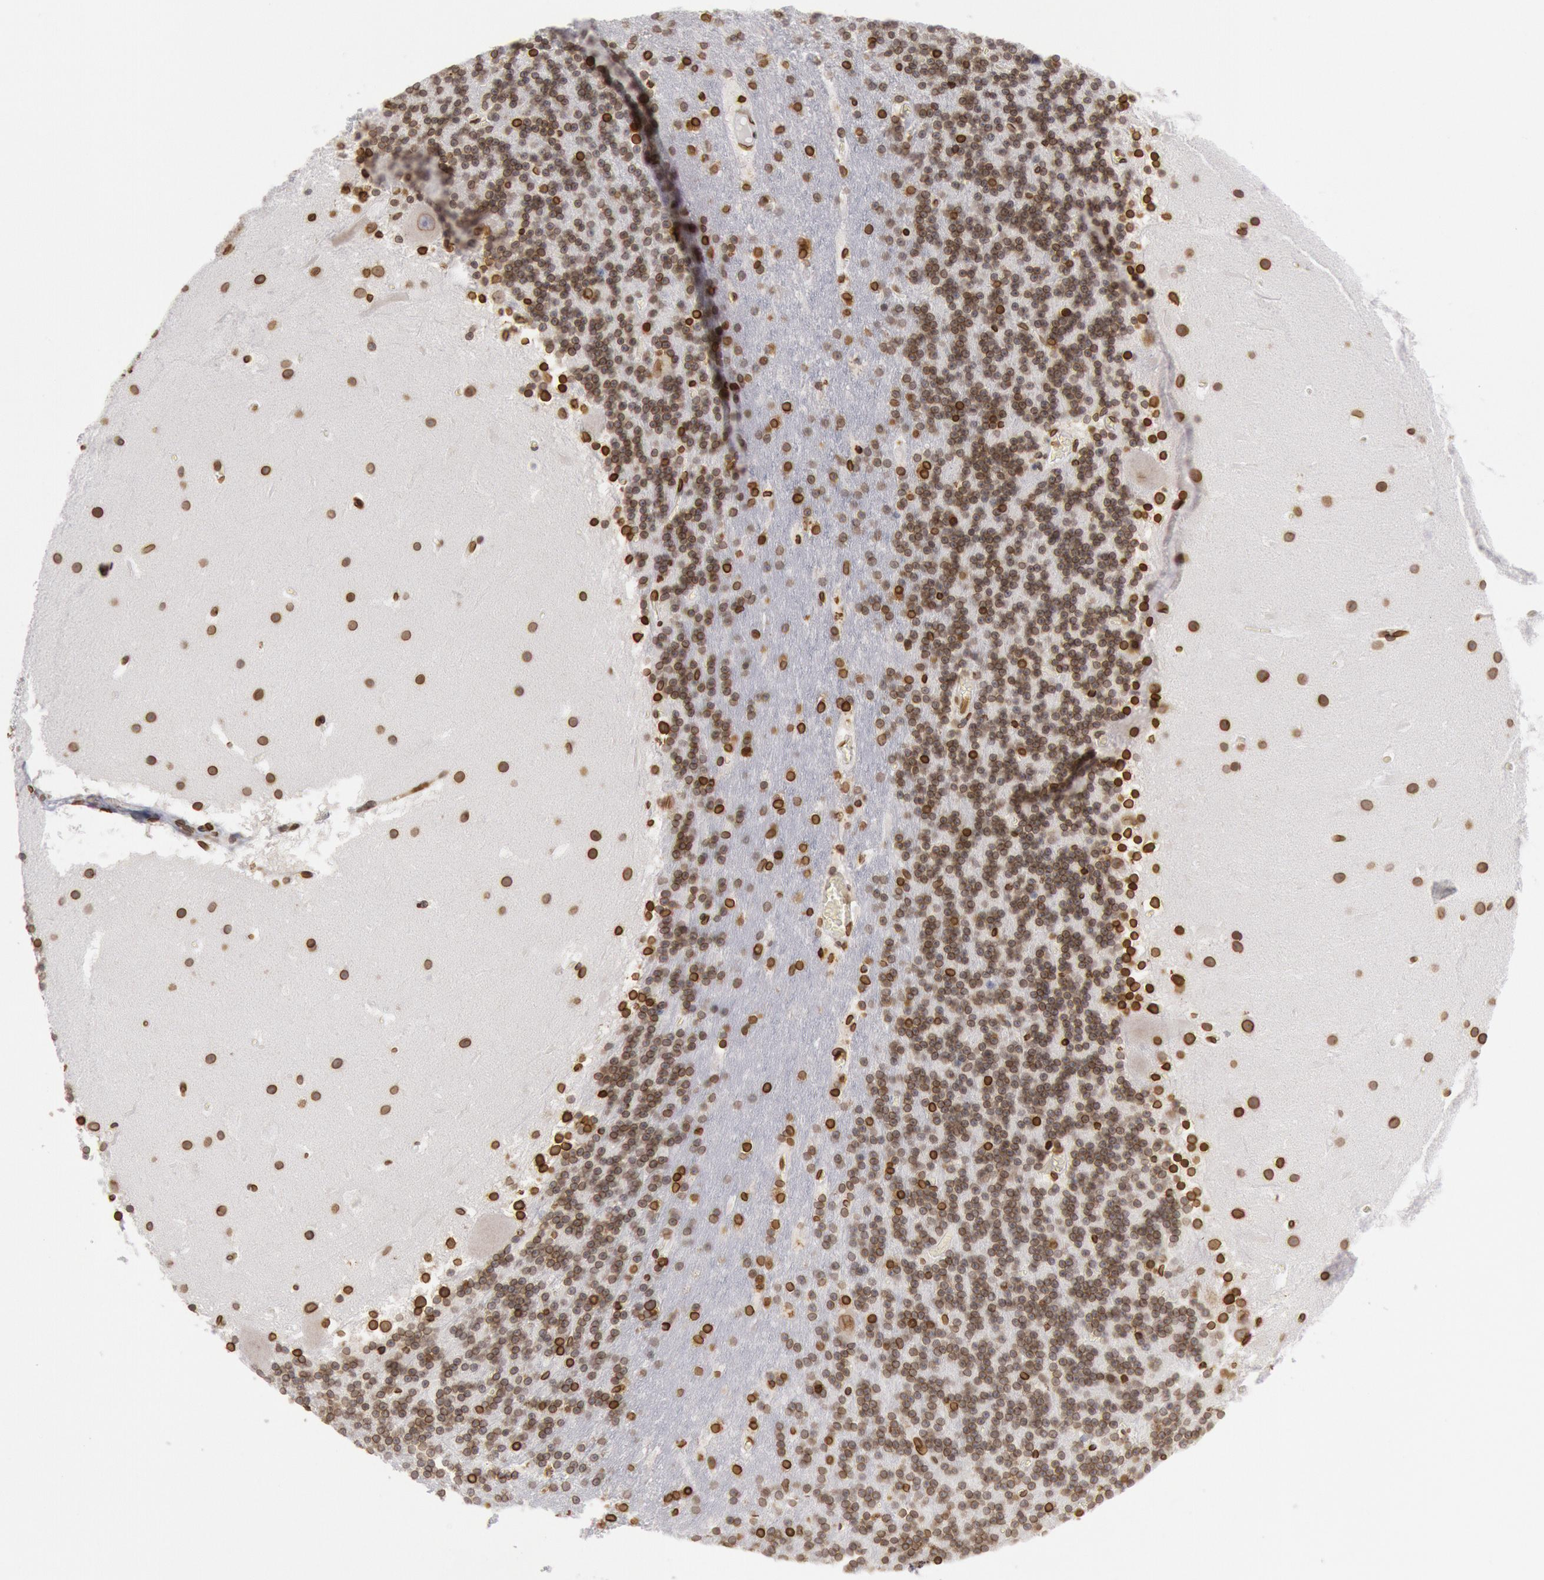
{"staining": {"intensity": "strong", "quantity": ">75%", "location": "nuclear"}, "tissue": "cerebellum", "cell_type": "Cells in granular layer", "image_type": "normal", "snomed": [{"axis": "morphology", "description": "Normal tissue, NOS"}, {"axis": "topography", "description": "Cerebellum"}], "caption": "Immunohistochemical staining of benign human cerebellum shows >75% levels of strong nuclear protein expression in about >75% of cells in granular layer.", "gene": "SUN2", "patient": {"sex": "male", "age": 45}}